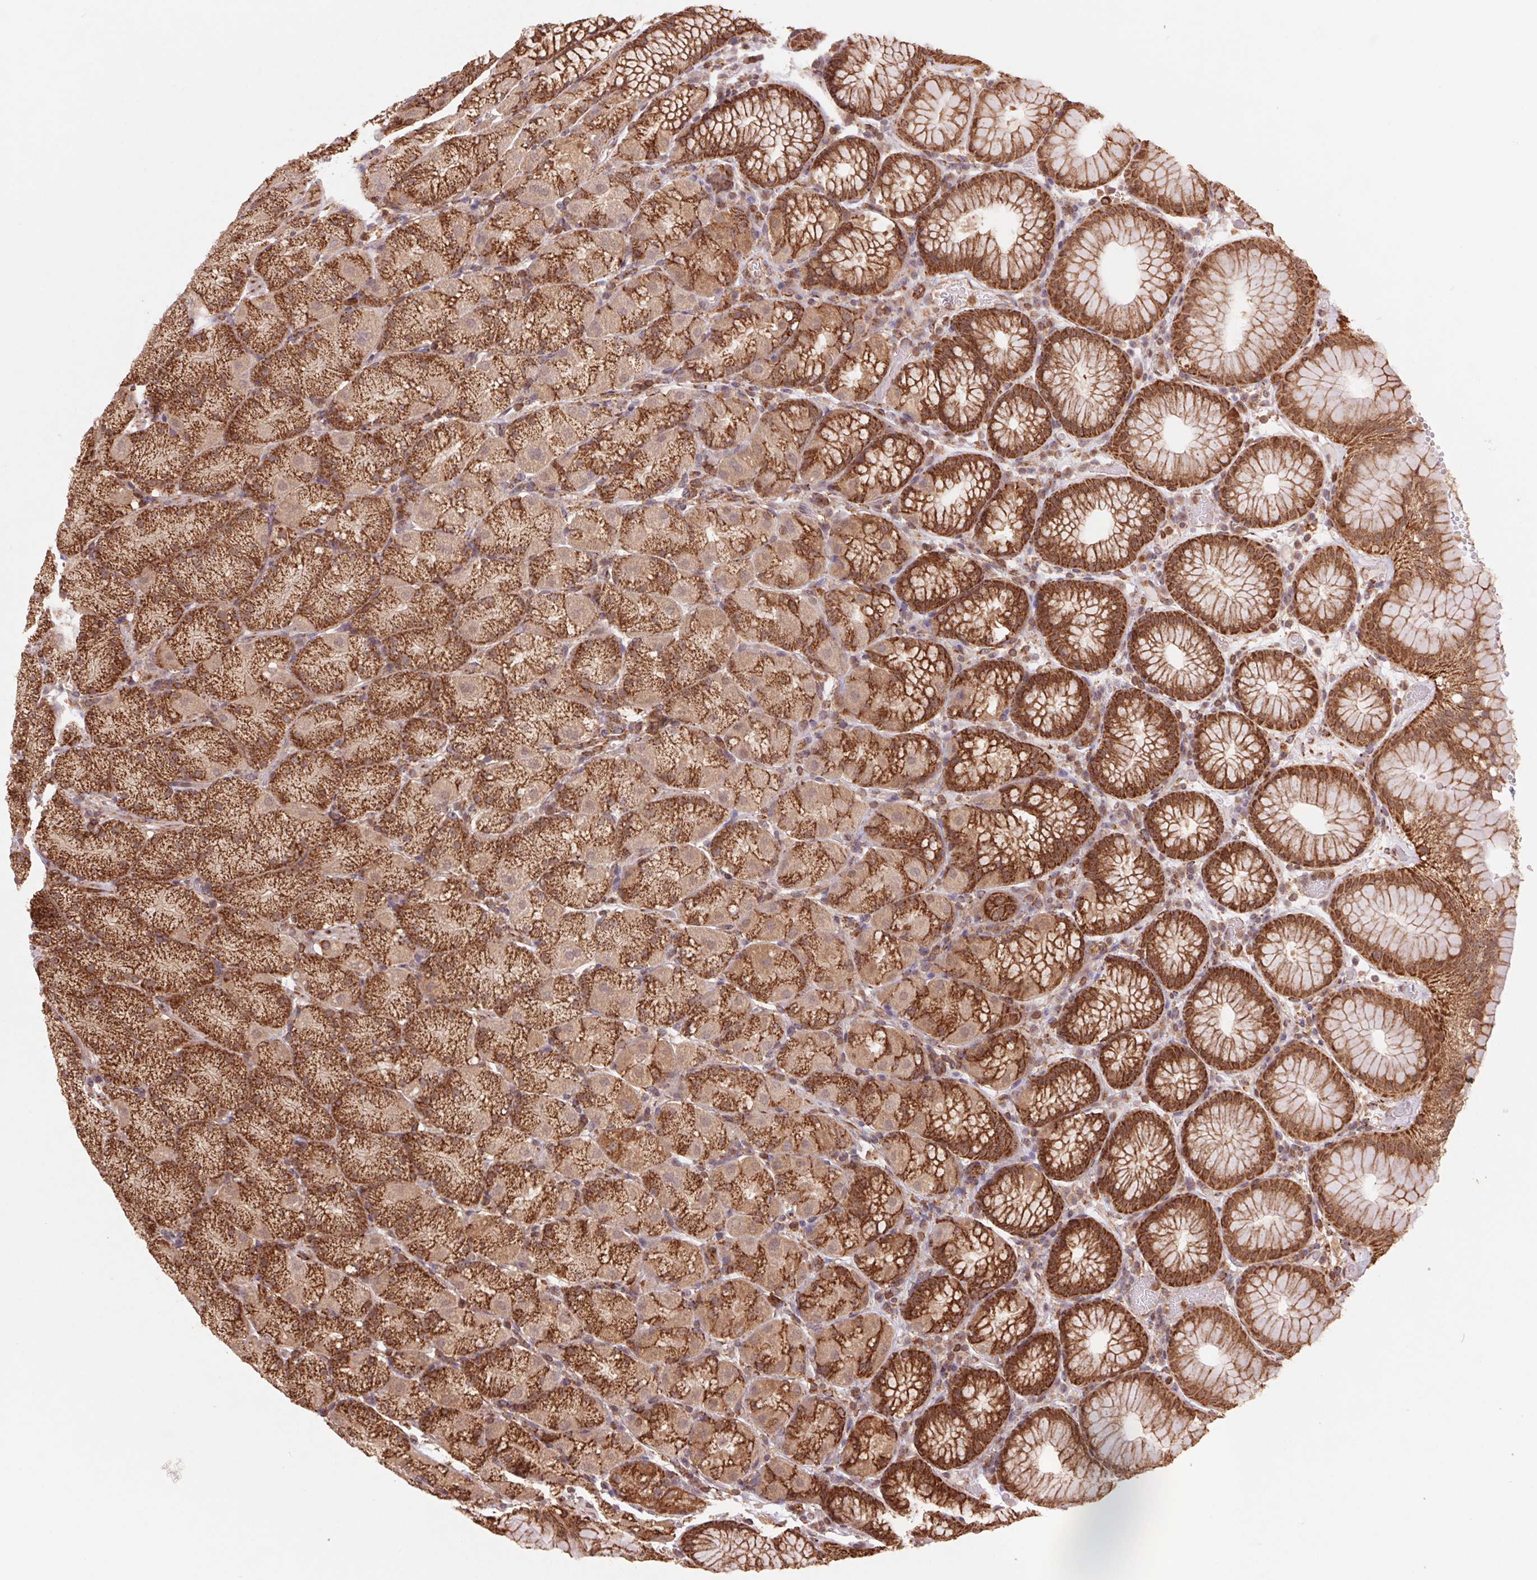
{"staining": {"intensity": "strong", "quantity": ">75%", "location": "cytoplasmic/membranous"}, "tissue": "stomach", "cell_type": "Glandular cells", "image_type": "normal", "snomed": [{"axis": "morphology", "description": "Normal tissue, NOS"}, {"axis": "topography", "description": "Stomach, upper"}, {"axis": "topography", "description": "Stomach"}], "caption": "The immunohistochemical stain labels strong cytoplasmic/membranous expression in glandular cells of unremarkable stomach.", "gene": "URM1", "patient": {"sex": "male", "age": 76}}